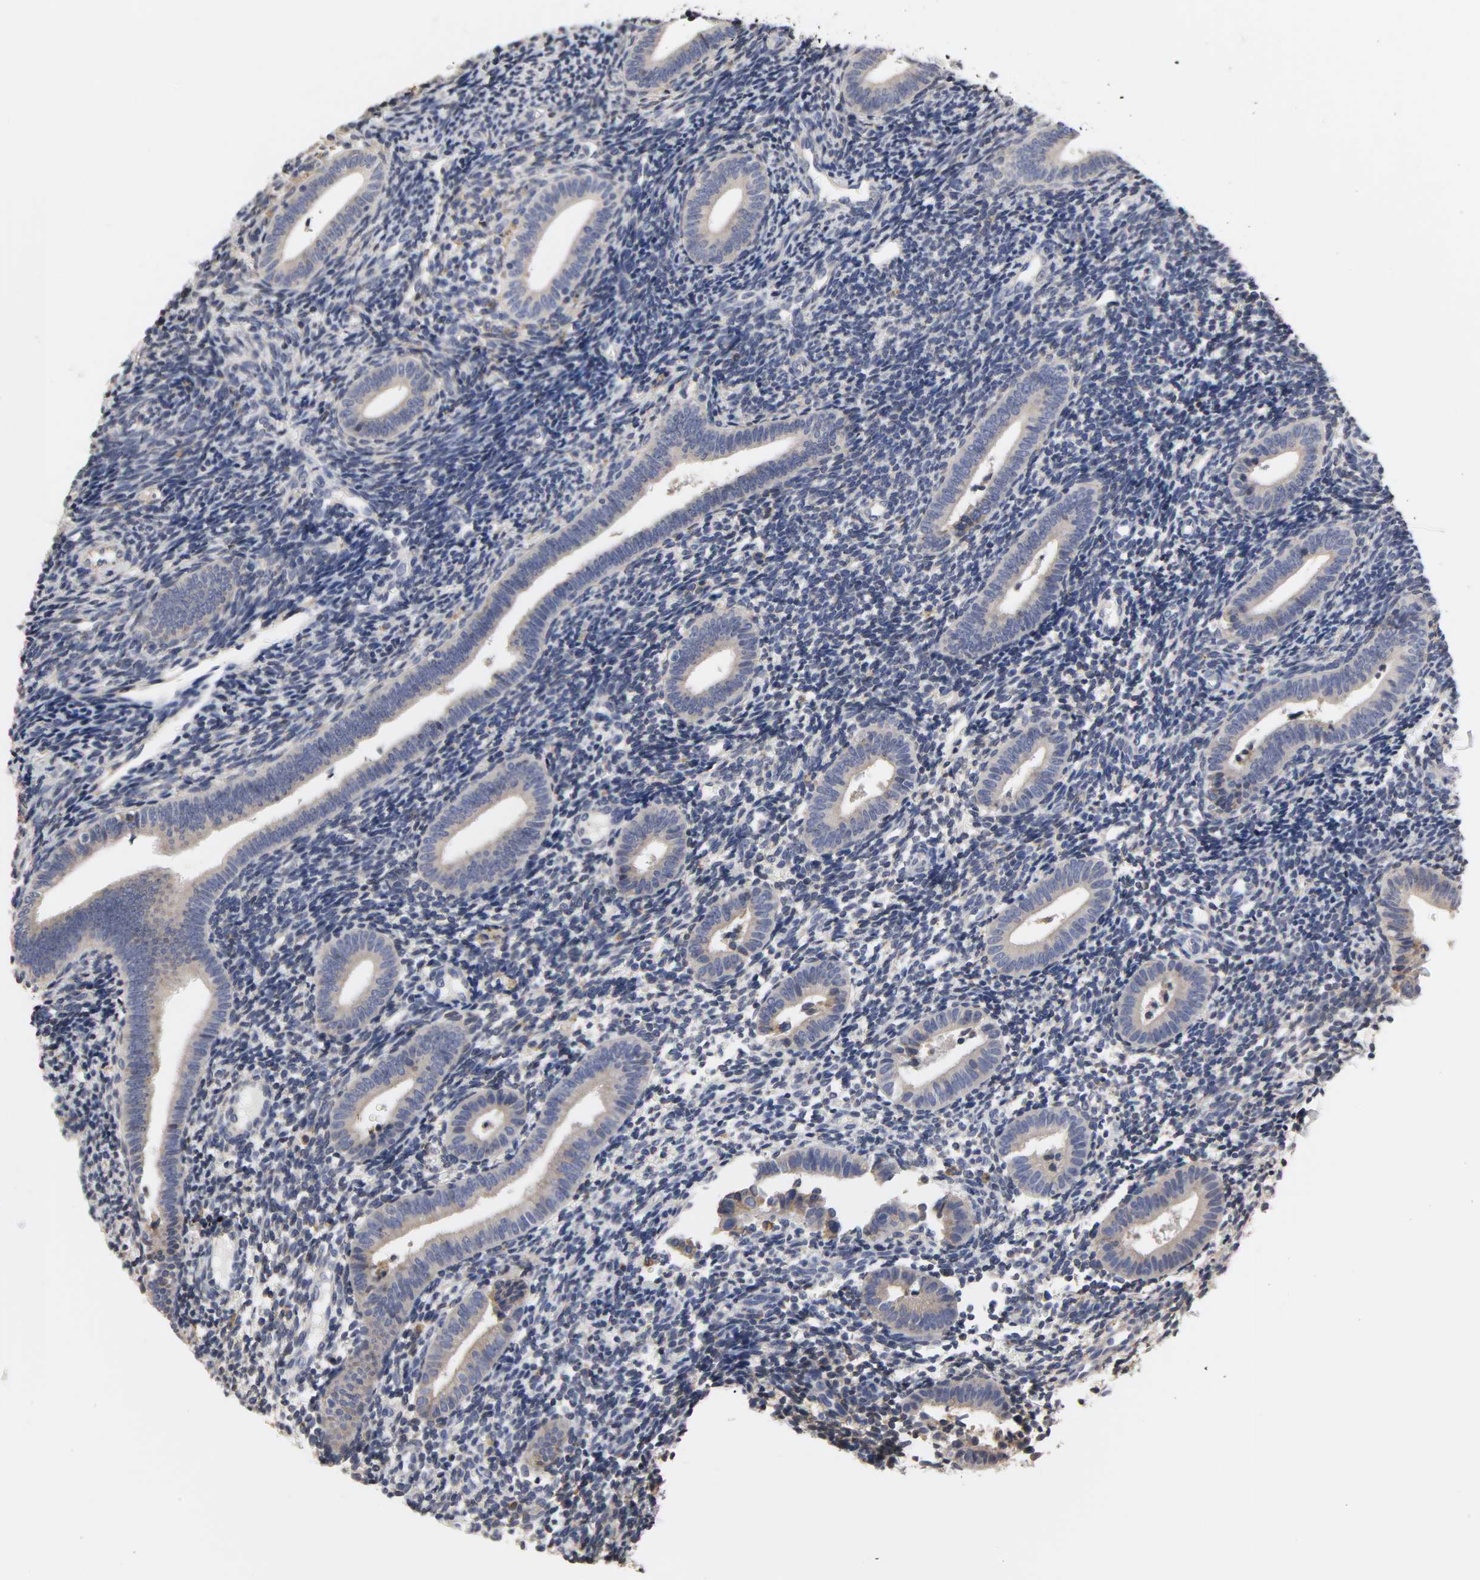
{"staining": {"intensity": "negative", "quantity": "none", "location": "none"}, "tissue": "endometrium", "cell_type": "Cells in endometrial stroma", "image_type": "normal", "snomed": [{"axis": "morphology", "description": "Normal tissue, NOS"}, {"axis": "topography", "description": "Uterus"}, {"axis": "topography", "description": "Endometrium"}], "caption": "DAB (3,3'-diaminobenzidine) immunohistochemical staining of normal human endometrium shows no significant staining in cells in endometrial stroma.", "gene": "HCK", "patient": {"sex": "female", "age": 33}}